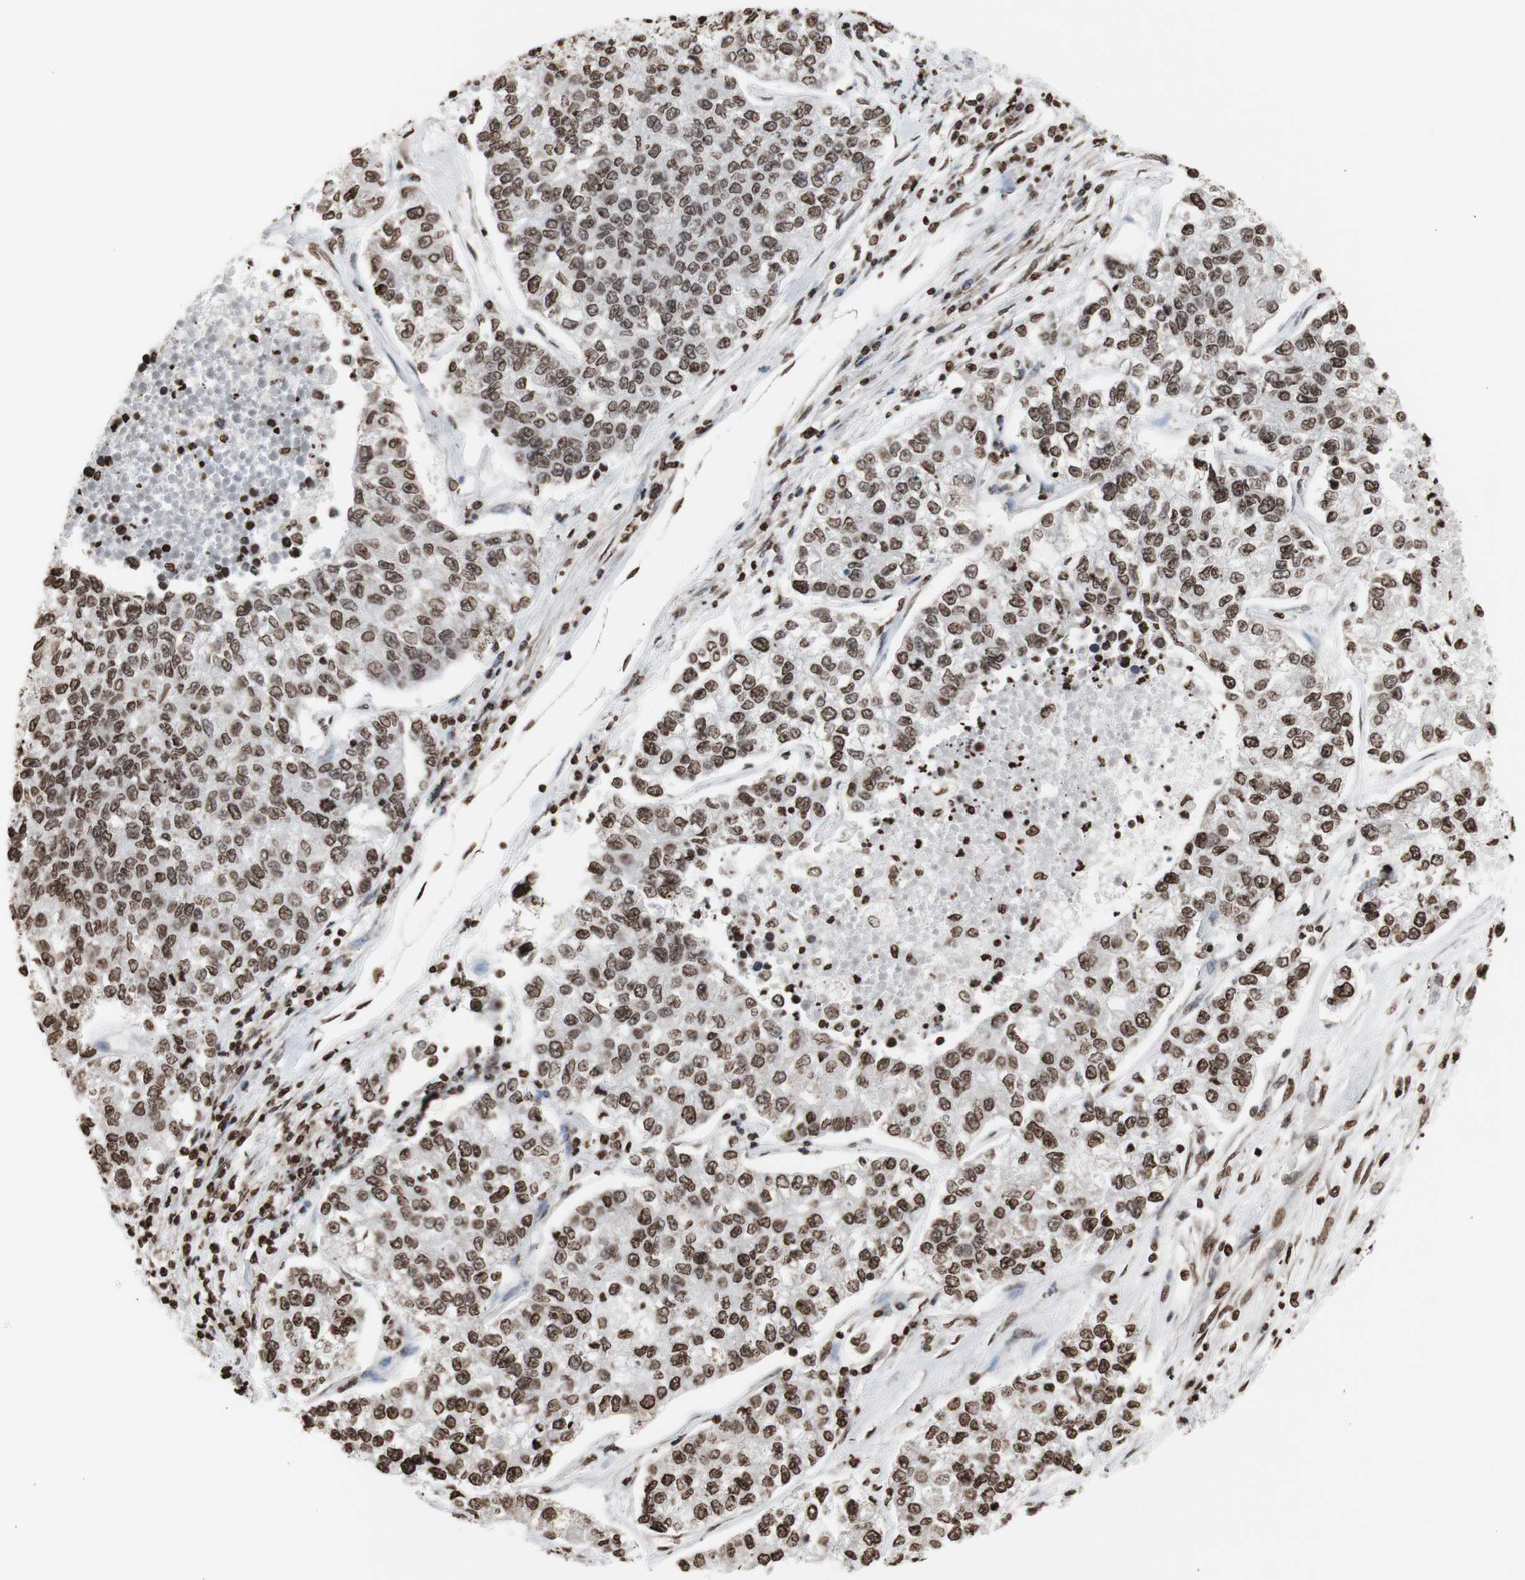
{"staining": {"intensity": "moderate", "quantity": ">75%", "location": "cytoplasmic/membranous,nuclear"}, "tissue": "lung cancer", "cell_type": "Tumor cells", "image_type": "cancer", "snomed": [{"axis": "morphology", "description": "Adenocarcinoma, NOS"}, {"axis": "topography", "description": "Lung"}], "caption": "This histopathology image reveals lung cancer (adenocarcinoma) stained with immunohistochemistry to label a protein in brown. The cytoplasmic/membranous and nuclear of tumor cells show moderate positivity for the protein. Nuclei are counter-stained blue.", "gene": "SNAI2", "patient": {"sex": "male", "age": 49}}